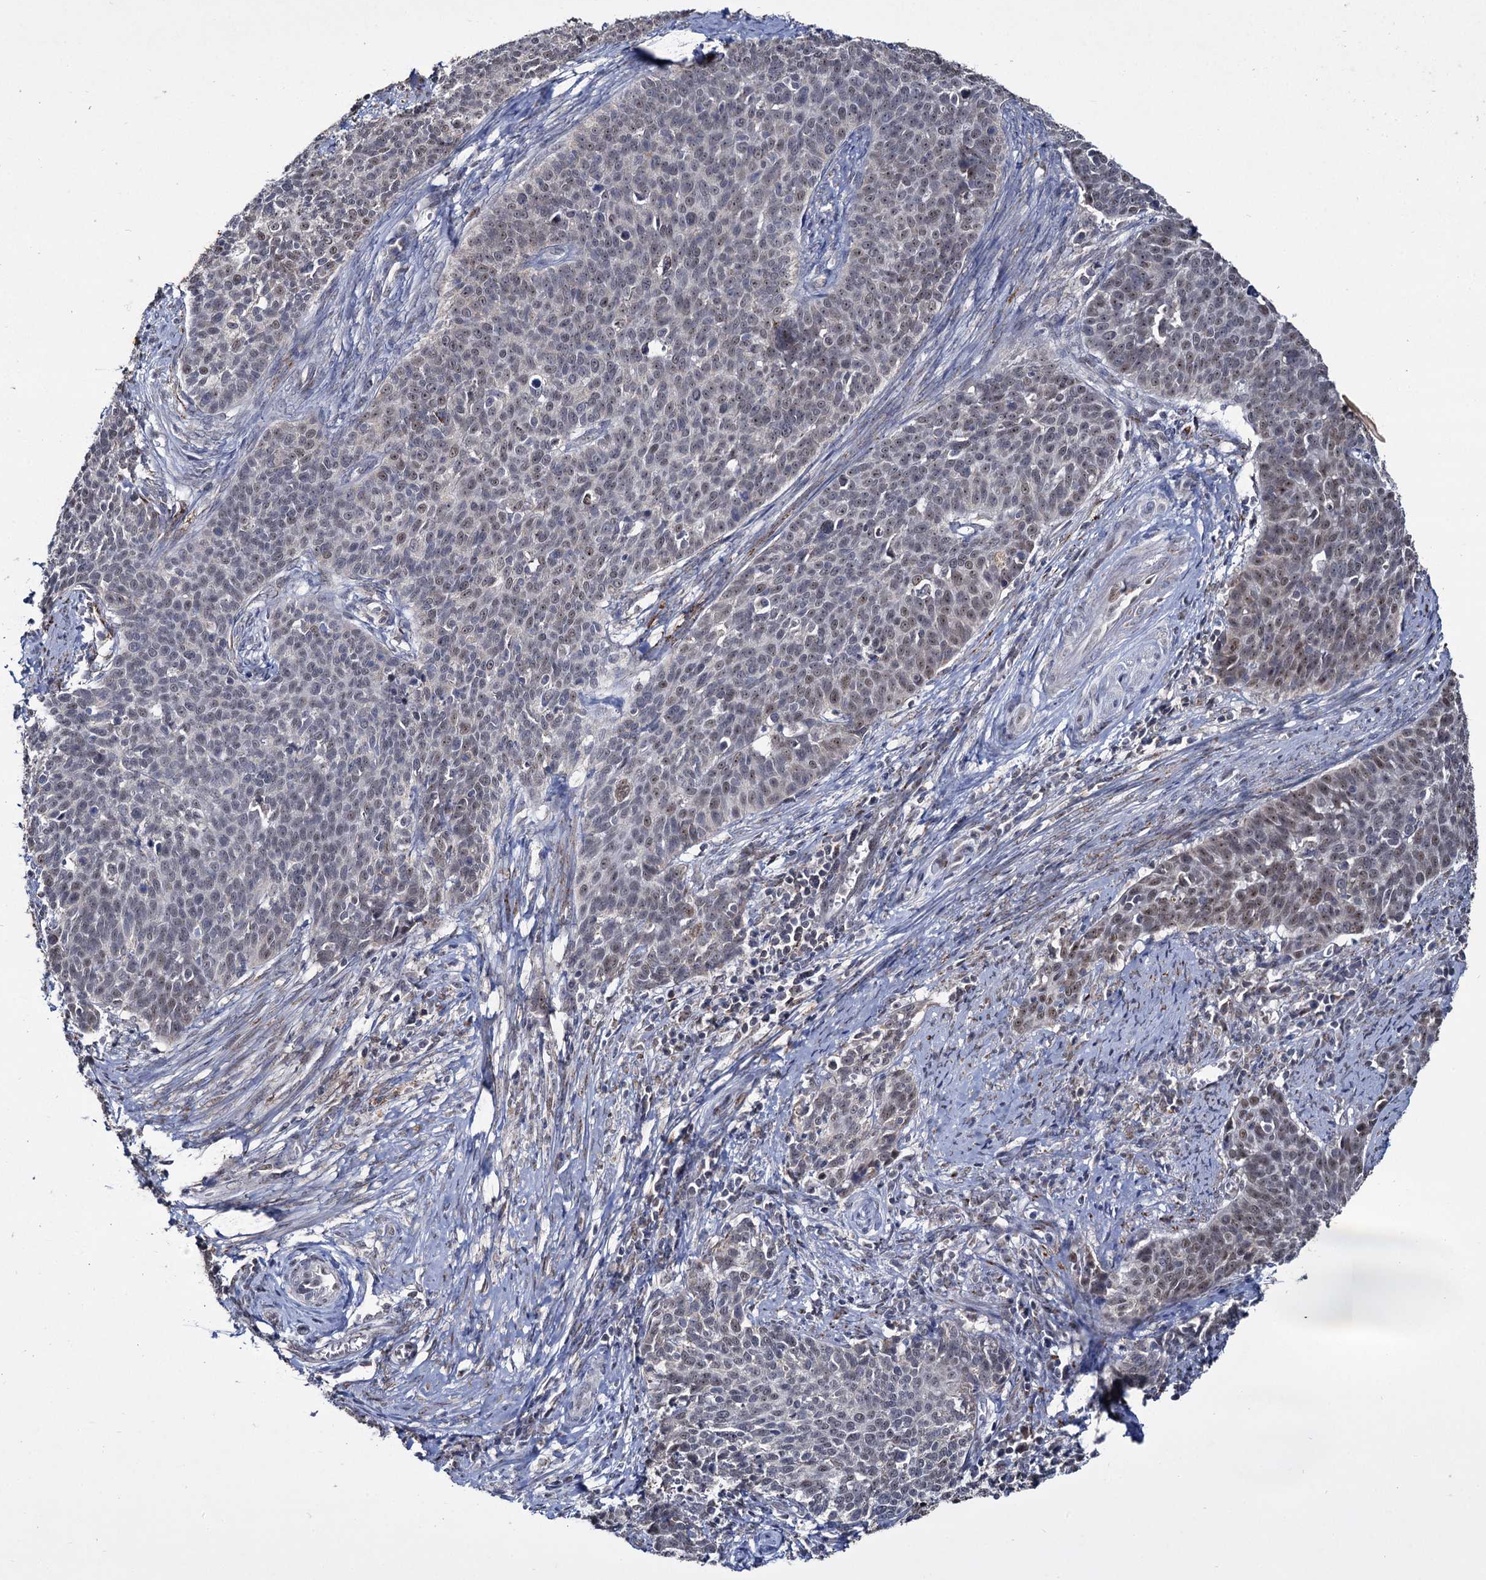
{"staining": {"intensity": "moderate", "quantity": "25%-75%", "location": "nuclear"}, "tissue": "cervical cancer", "cell_type": "Tumor cells", "image_type": "cancer", "snomed": [{"axis": "morphology", "description": "Squamous cell carcinoma, NOS"}, {"axis": "topography", "description": "Cervix"}], "caption": "A brown stain shows moderate nuclear staining of a protein in squamous cell carcinoma (cervical) tumor cells. (brown staining indicates protein expression, while blue staining denotes nuclei).", "gene": "RPUSD4", "patient": {"sex": "female", "age": 39}}